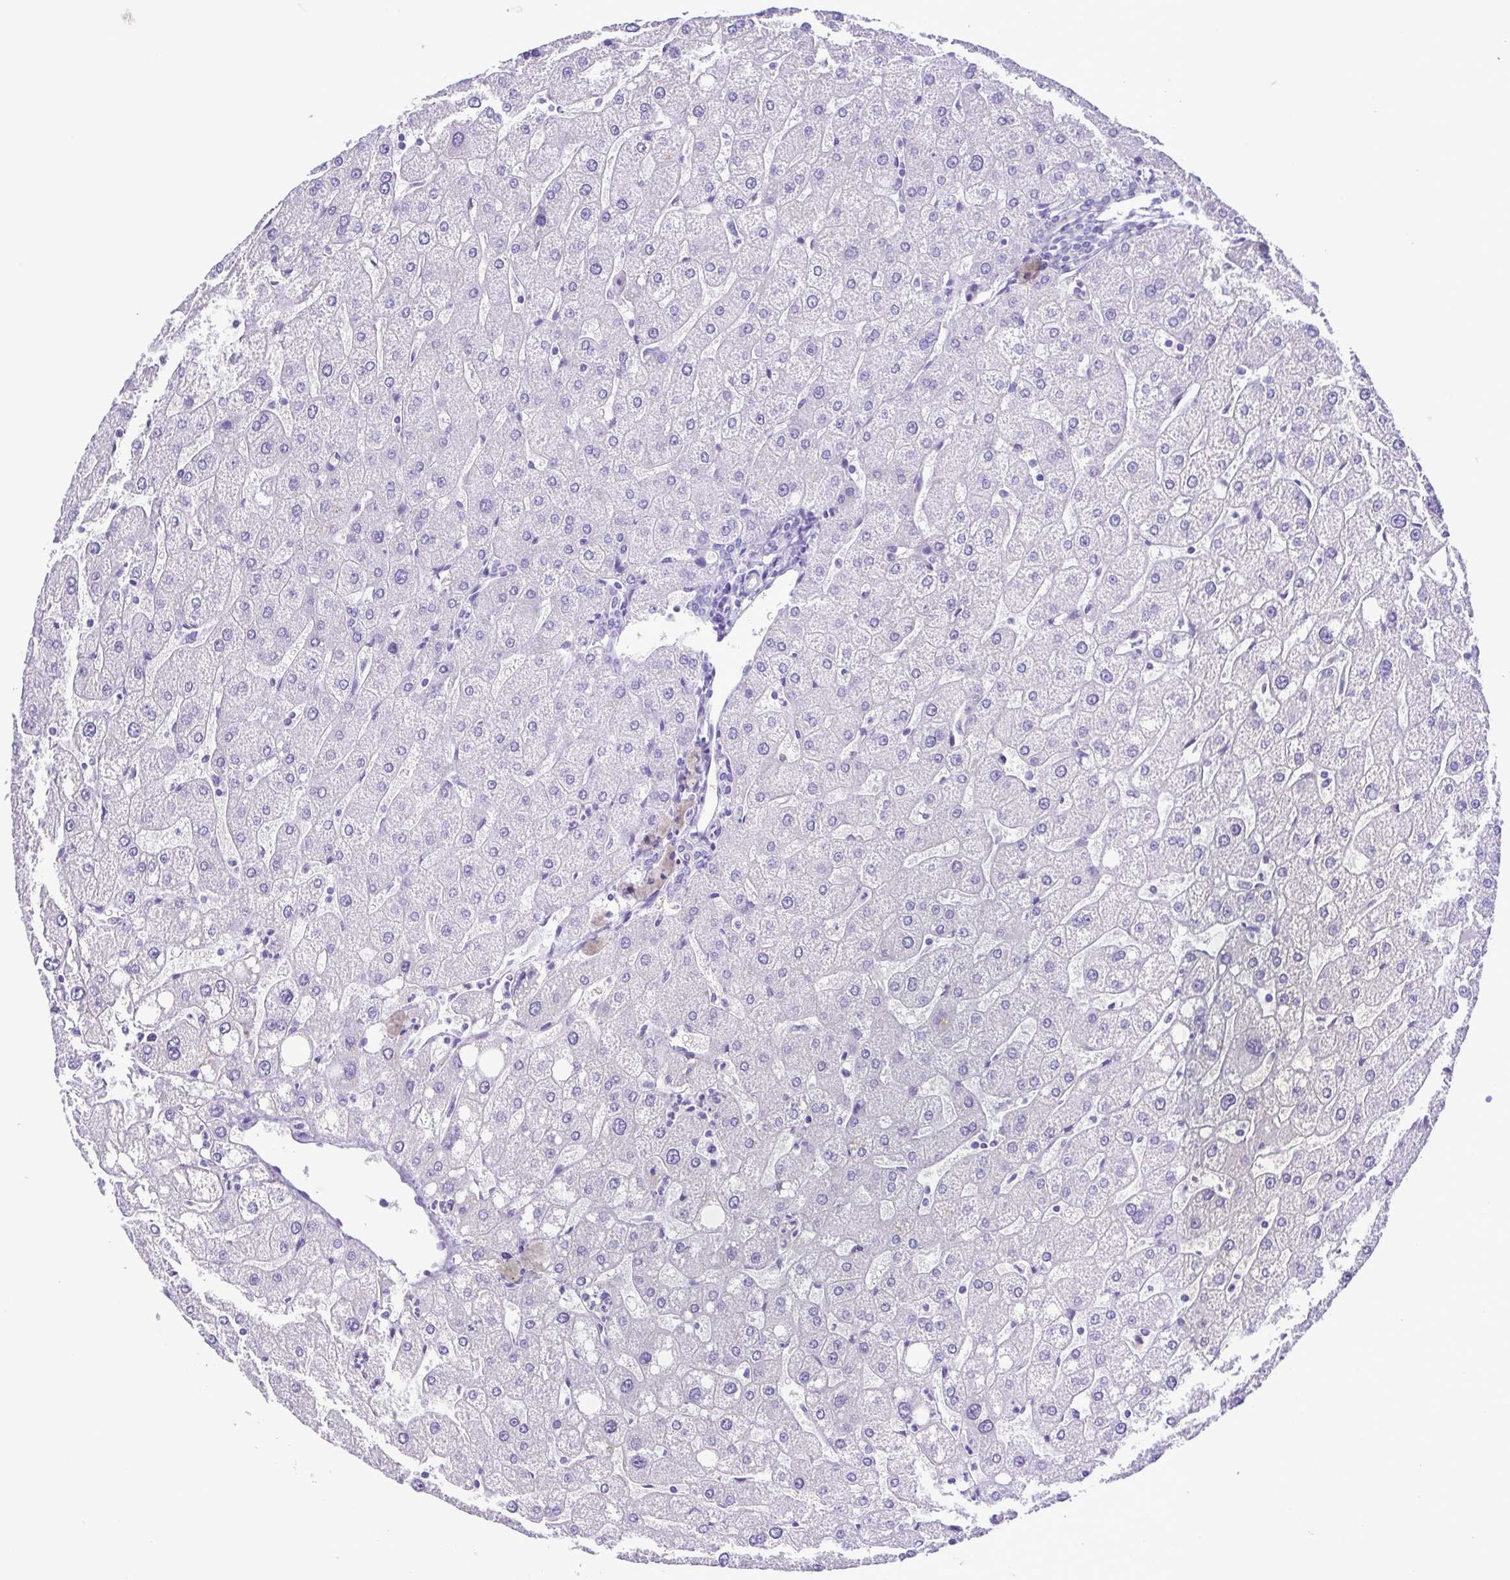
{"staining": {"intensity": "negative", "quantity": "none", "location": "none"}, "tissue": "liver", "cell_type": "Cholangiocytes", "image_type": "normal", "snomed": [{"axis": "morphology", "description": "Normal tissue, NOS"}, {"axis": "topography", "description": "Liver"}], "caption": "Immunohistochemistry image of benign human liver stained for a protein (brown), which shows no staining in cholangiocytes. (DAB immunohistochemistry visualized using brightfield microscopy, high magnification).", "gene": "CASP14", "patient": {"sex": "male", "age": 67}}